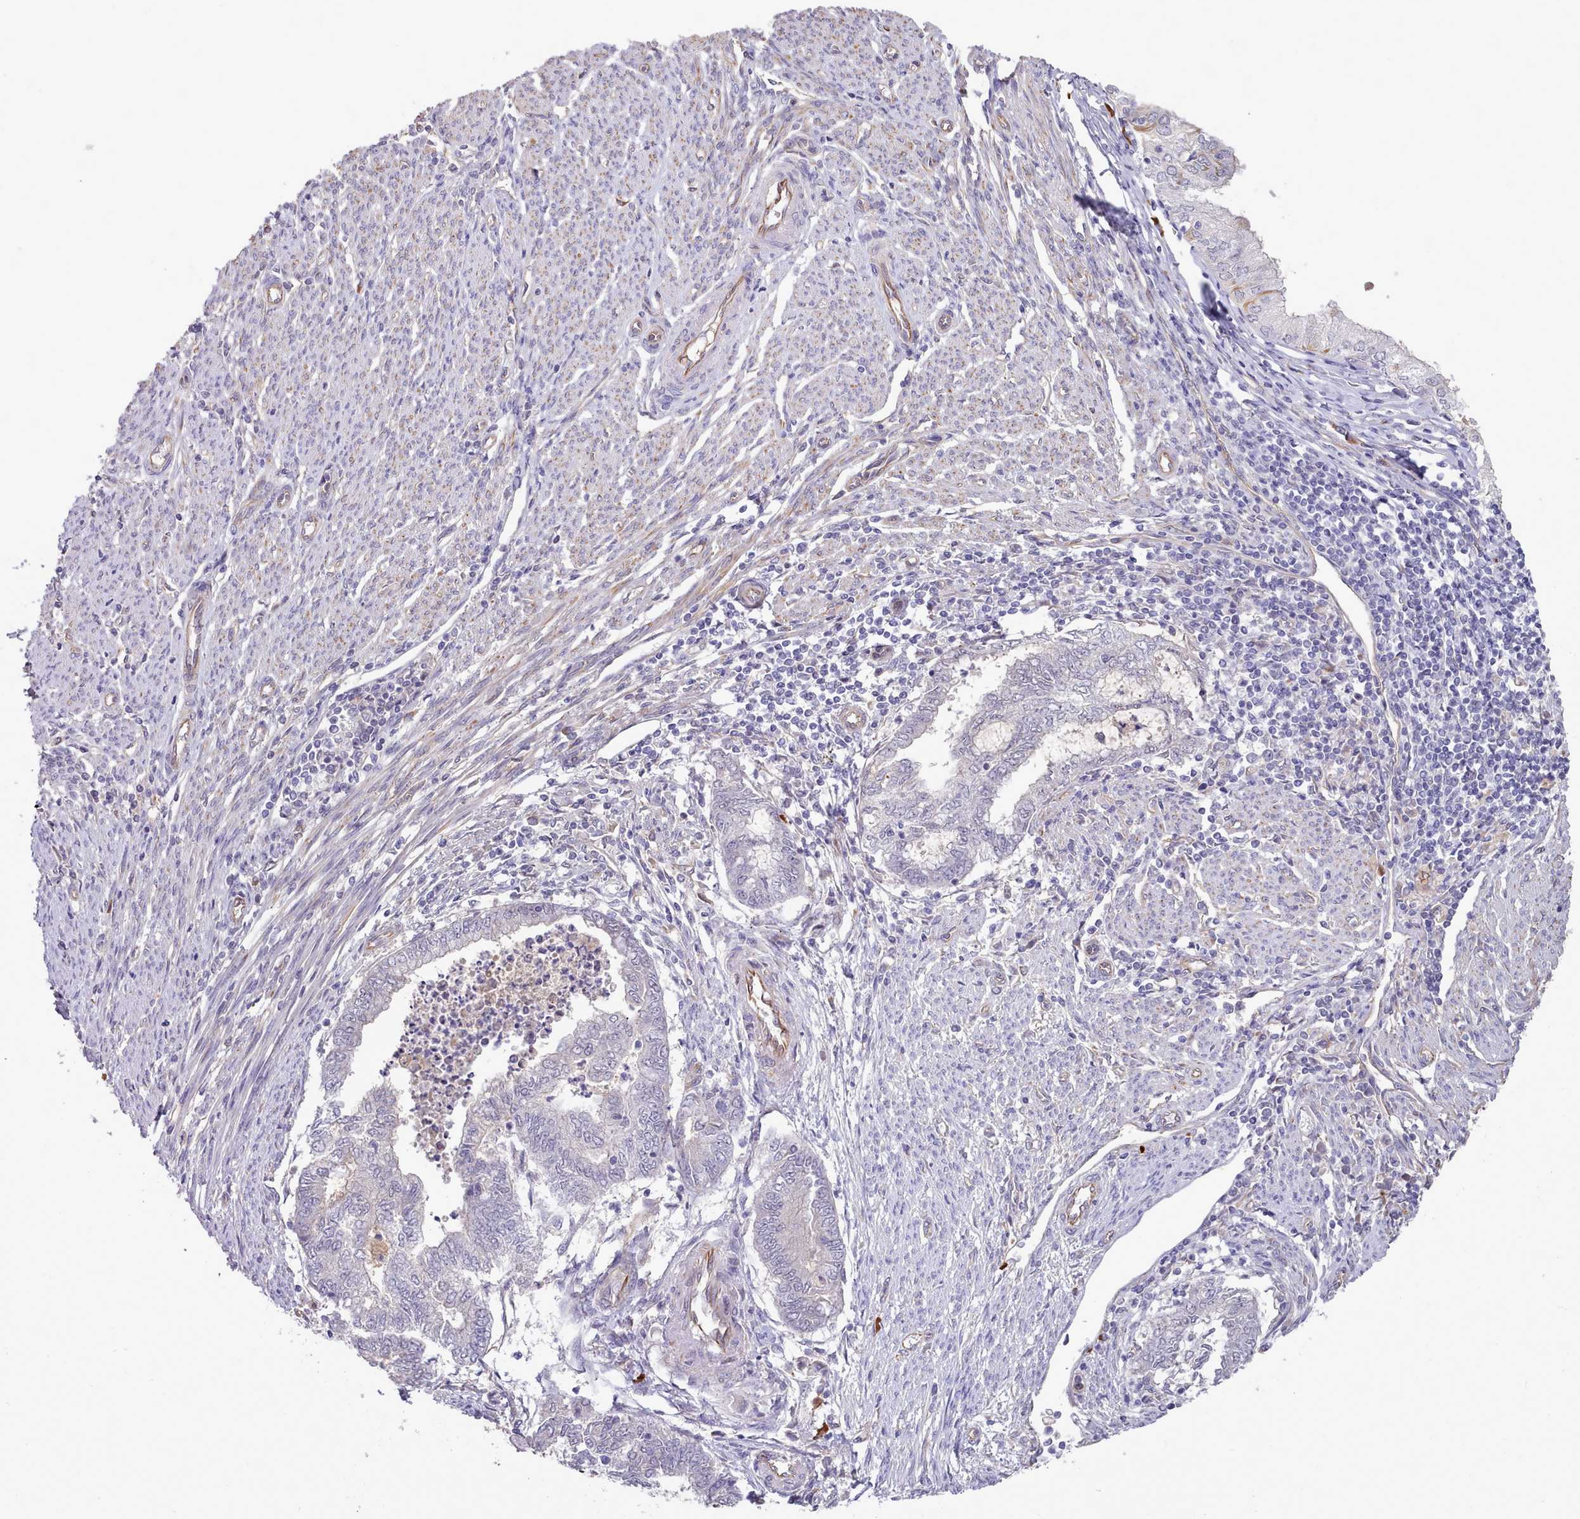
{"staining": {"intensity": "negative", "quantity": "none", "location": "none"}, "tissue": "endometrial cancer", "cell_type": "Tumor cells", "image_type": "cancer", "snomed": [{"axis": "morphology", "description": "Adenocarcinoma, NOS"}, {"axis": "topography", "description": "Endometrium"}], "caption": "Endometrial cancer (adenocarcinoma) was stained to show a protein in brown. There is no significant staining in tumor cells.", "gene": "ZC3H13", "patient": {"sex": "female", "age": 79}}